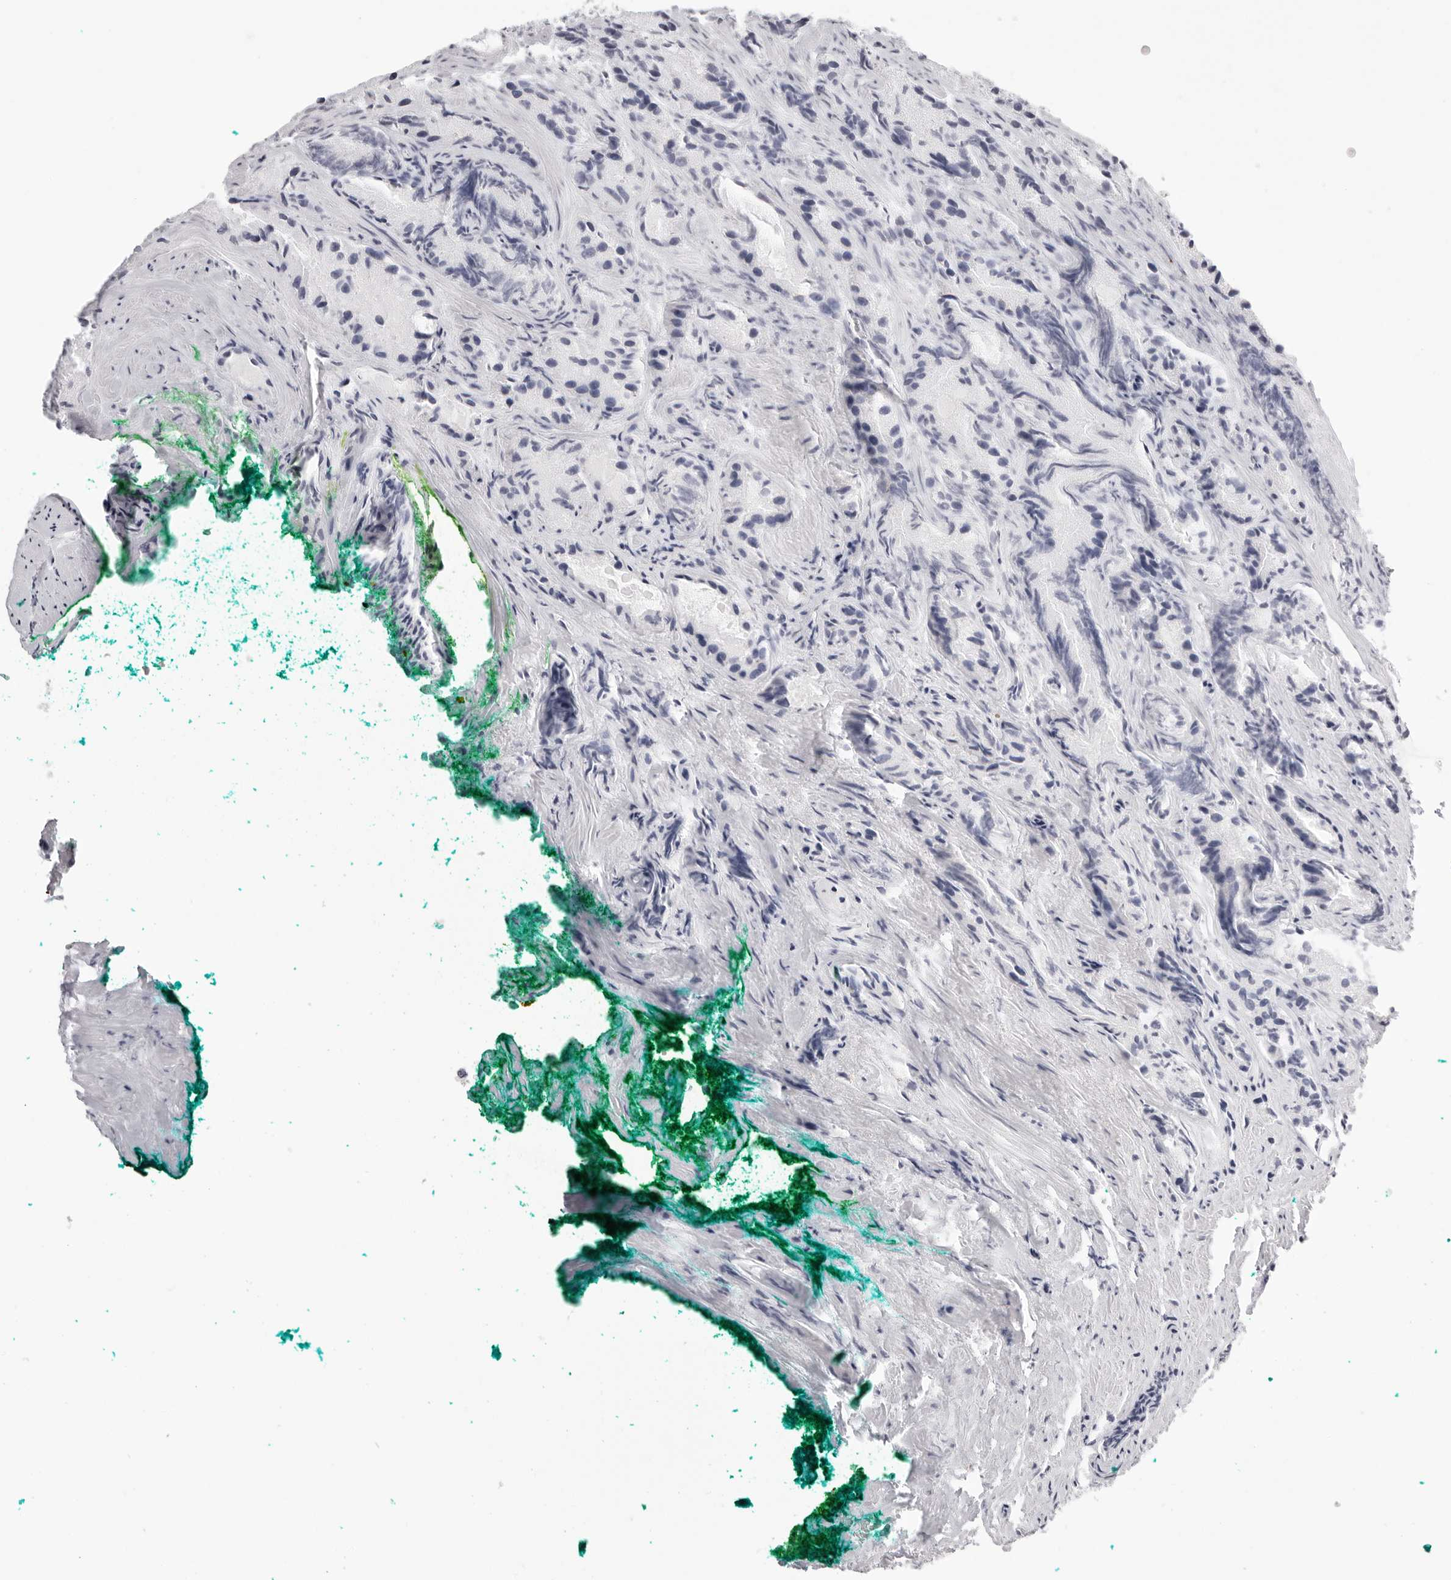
{"staining": {"intensity": "negative", "quantity": "none", "location": "none"}, "tissue": "prostate cancer", "cell_type": "Tumor cells", "image_type": "cancer", "snomed": [{"axis": "morphology", "description": "Adenocarcinoma, Low grade"}, {"axis": "topography", "description": "Prostate"}], "caption": "Prostate adenocarcinoma (low-grade) stained for a protein using immunohistochemistry reveals no staining tumor cells.", "gene": "RHO", "patient": {"sex": "male", "age": 62}}